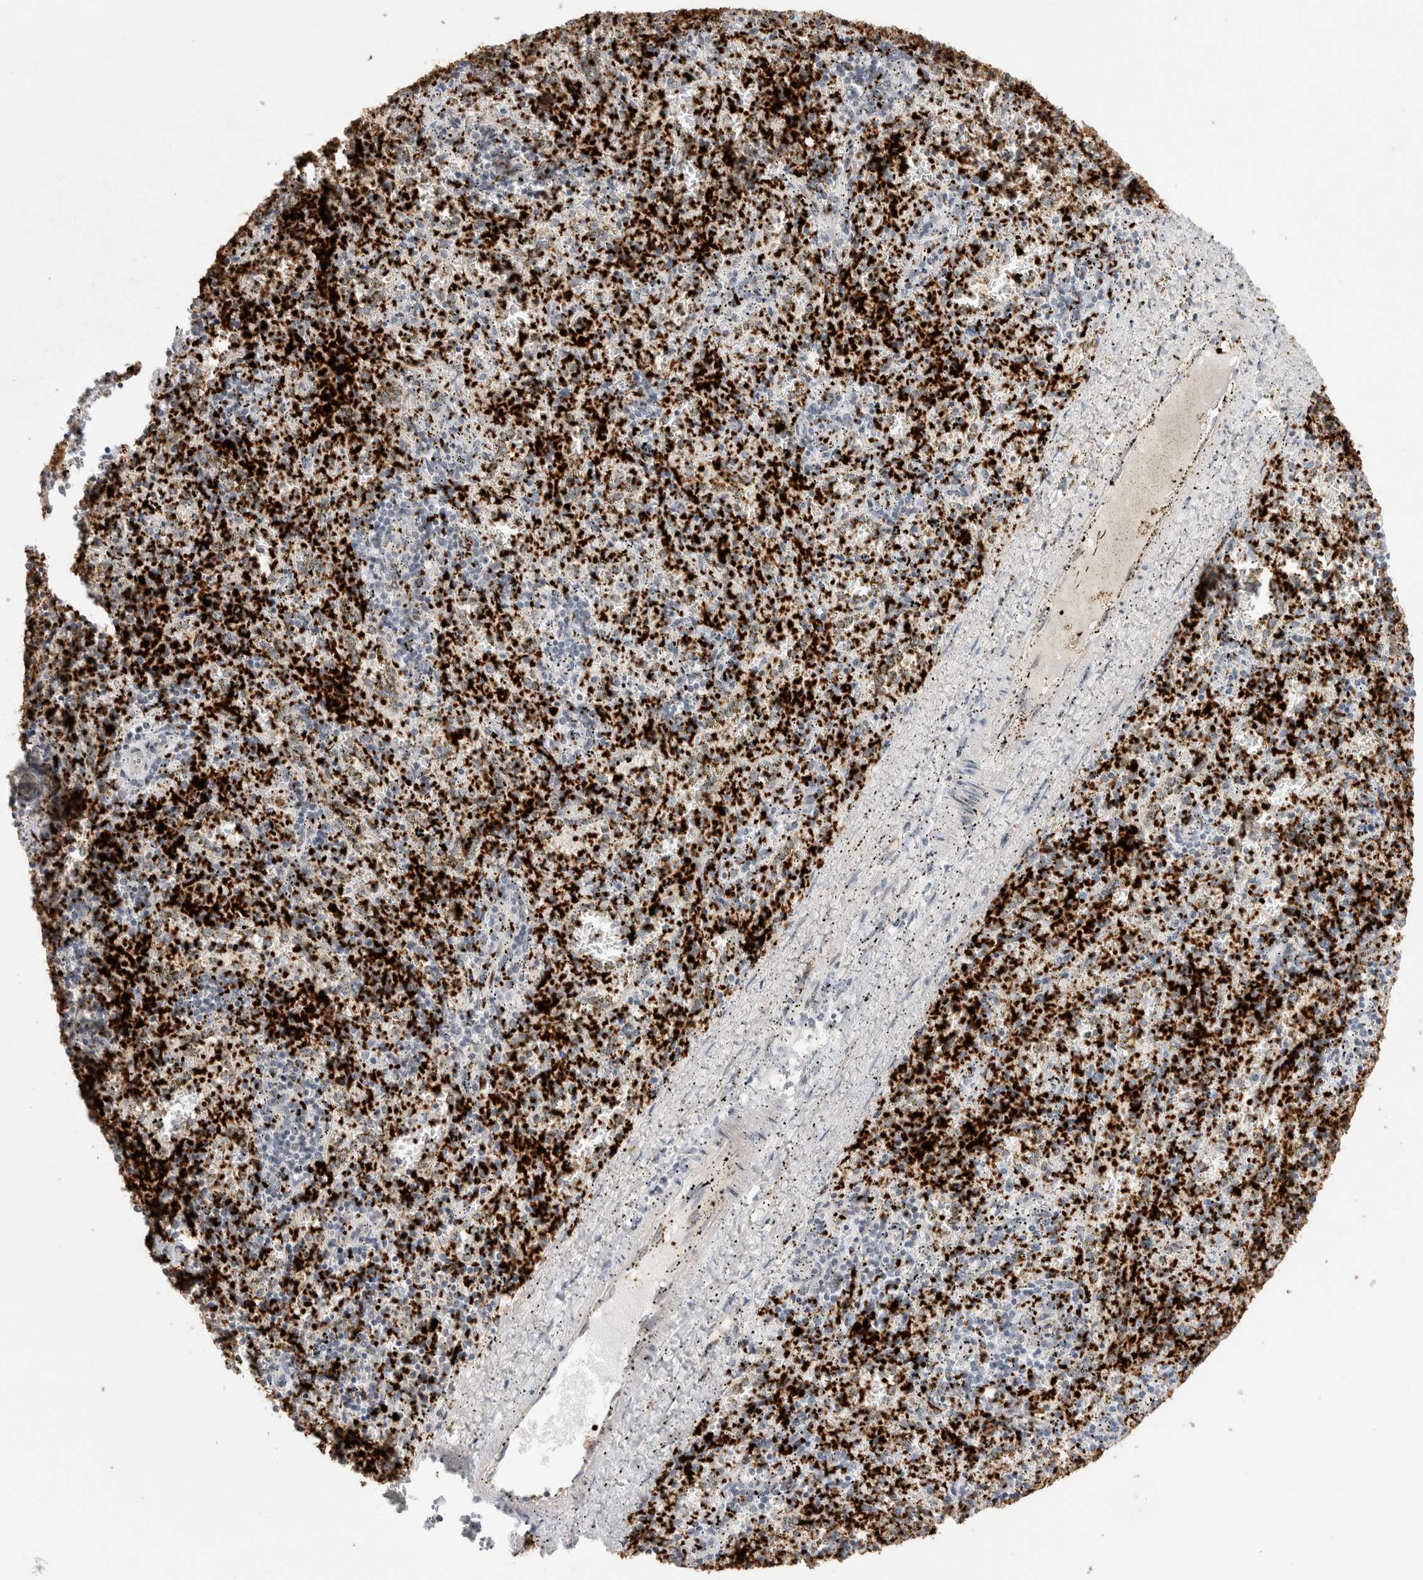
{"staining": {"intensity": "negative", "quantity": "none", "location": "none"}, "tissue": "spleen", "cell_type": "Cells in red pulp", "image_type": "normal", "snomed": [{"axis": "morphology", "description": "Normal tissue, NOS"}, {"axis": "topography", "description": "Spleen"}], "caption": "IHC of normal spleen exhibits no expression in cells in red pulp.", "gene": "VPS28", "patient": {"sex": "male", "age": 11}}